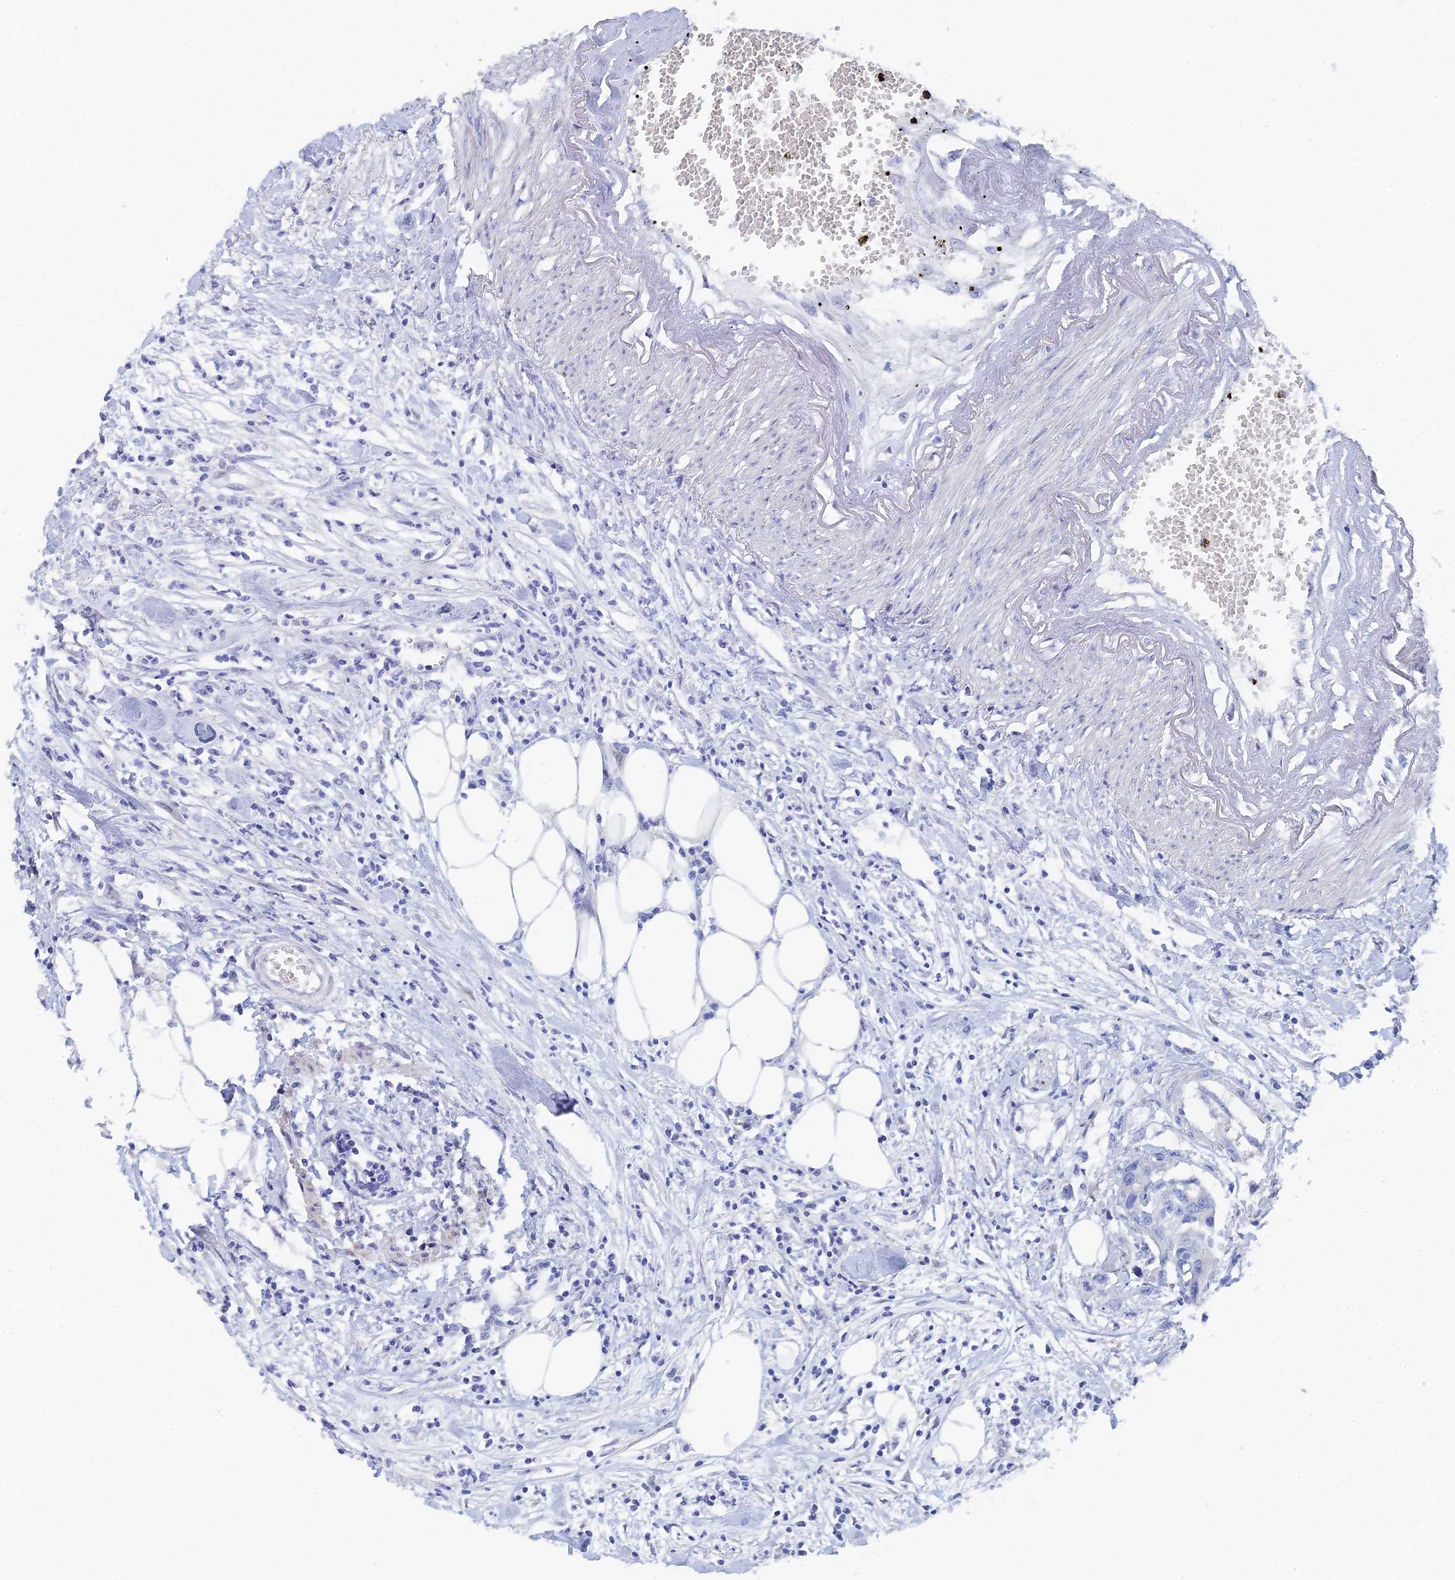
{"staining": {"intensity": "negative", "quantity": "none", "location": "none"}, "tissue": "colorectal cancer", "cell_type": "Tumor cells", "image_type": "cancer", "snomed": [{"axis": "morphology", "description": "Adenocarcinoma, NOS"}, {"axis": "topography", "description": "Colon"}], "caption": "This is a micrograph of immunohistochemistry staining of colorectal adenocarcinoma, which shows no expression in tumor cells.", "gene": "DRGX", "patient": {"sex": "male", "age": 77}}